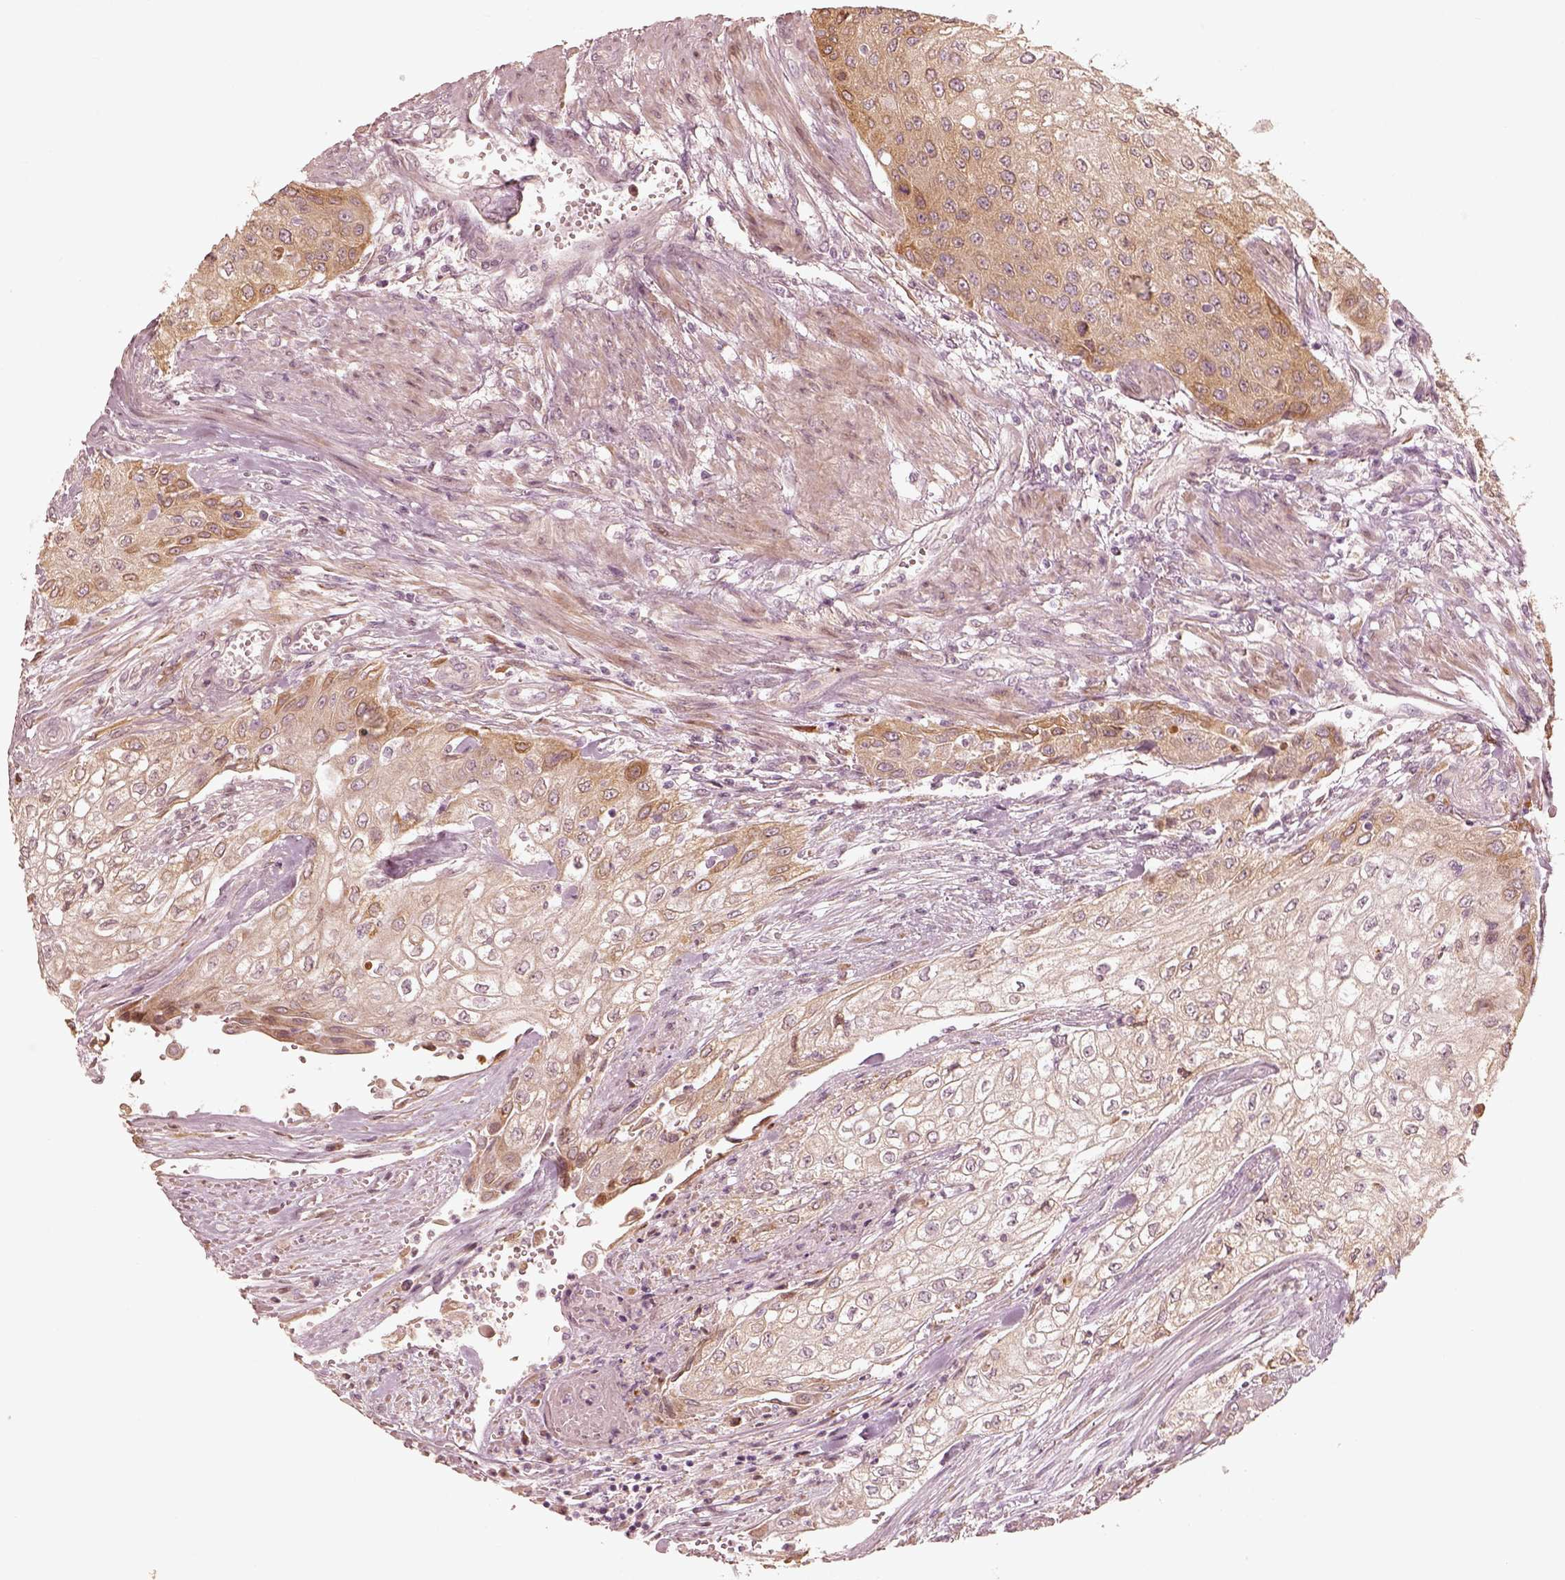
{"staining": {"intensity": "moderate", "quantity": ">75%", "location": "cytoplasmic/membranous"}, "tissue": "urothelial cancer", "cell_type": "Tumor cells", "image_type": "cancer", "snomed": [{"axis": "morphology", "description": "Urothelial carcinoma, High grade"}, {"axis": "topography", "description": "Urinary bladder"}], "caption": "High-grade urothelial carcinoma stained for a protein shows moderate cytoplasmic/membranous positivity in tumor cells. Ihc stains the protein in brown and the nuclei are stained blue.", "gene": "WLS", "patient": {"sex": "male", "age": 62}}